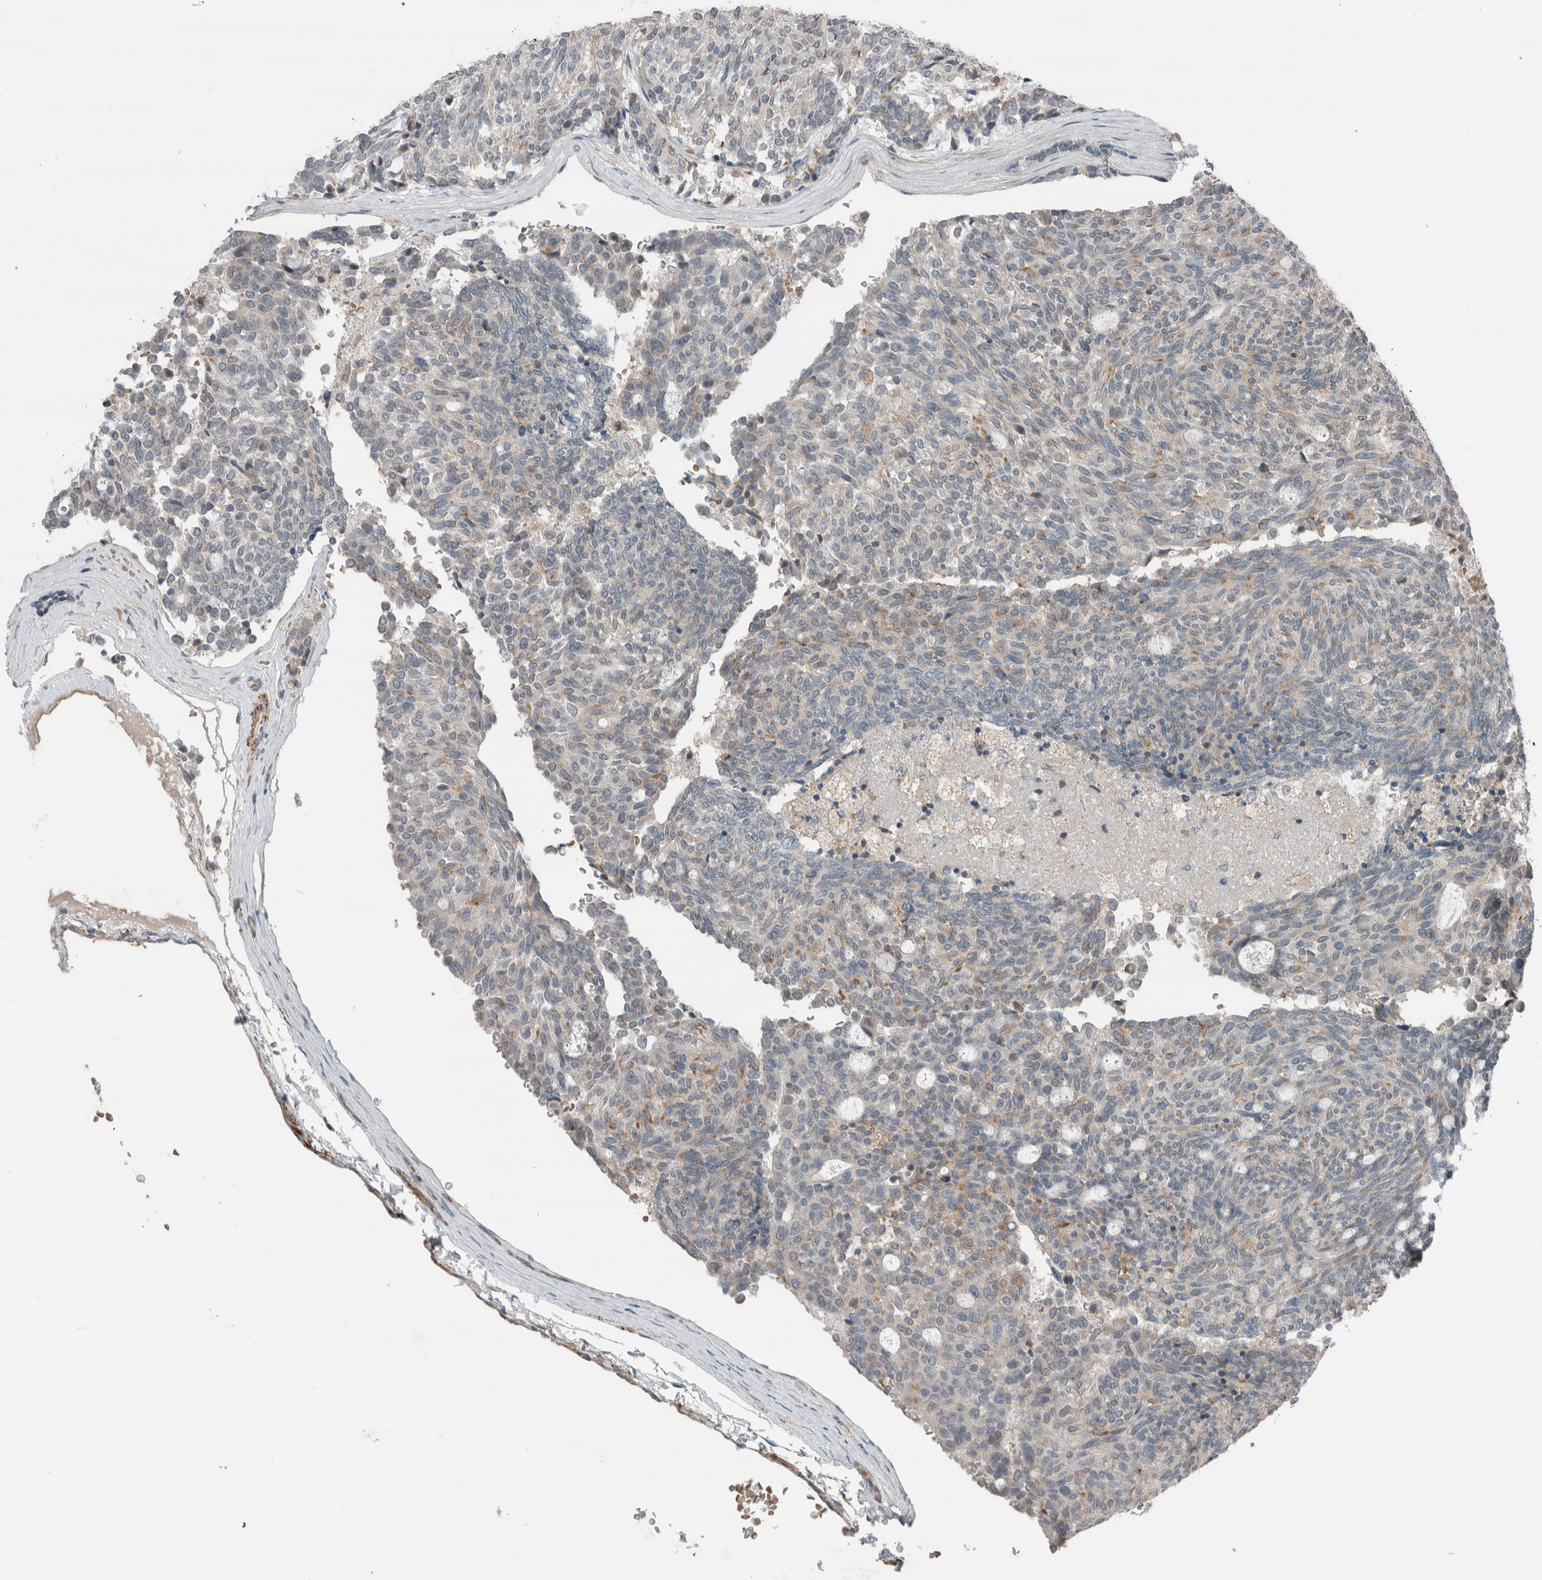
{"staining": {"intensity": "weak", "quantity": "<25%", "location": "cytoplasmic/membranous"}, "tissue": "carcinoid", "cell_type": "Tumor cells", "image_type": "cancer", "snomed": [{"axis": "morphology", "description": "Carcinoid, malignant, NOS"}, {"axis": "topography", "description": "Pancreas"}], "caption": "An IHC micrograph of malignant carcinoid is shown. There is no staining in tumor cells of malignant carcinoid.", "gene": "JADE2", "patient": {"sex": "female", "age": 54}}